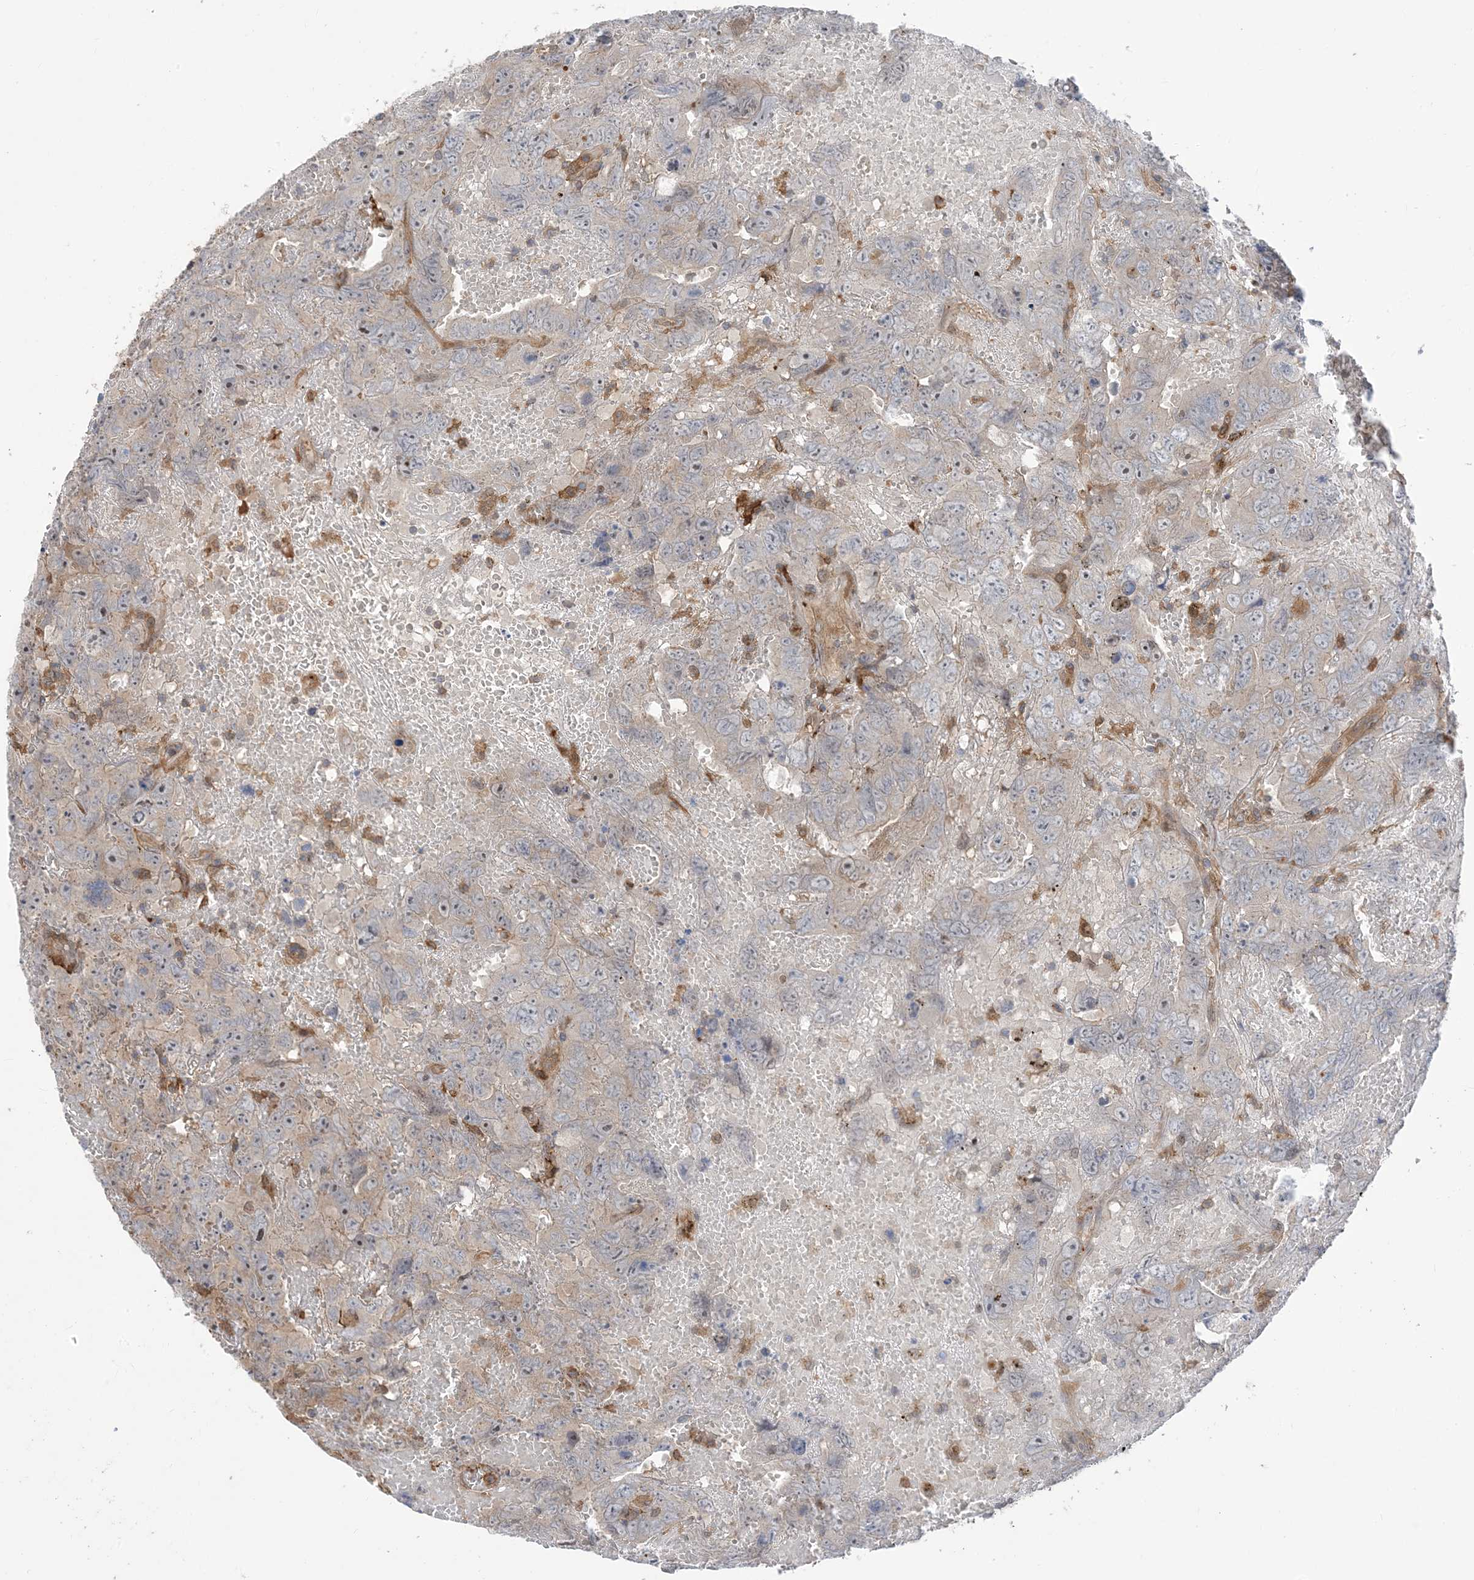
{"staining": {"intensity": "negative", "quantity": "none", "location": "none"}, "tissue": "testis cancer", "cell_type": "Tumor cells", "image_type": "cancer", "snomed": [{"axis": "morphology", "description": "Carcinoma, Embryonal, NOS"}, {"axis": "topography", "description": "Testis"}], "caption": "IHC micrograph of neoplastic tissue: human testis embryonal carcinoma stained with DAB (3,3'-diaminobenzidine) reveals no significant protein staining in tumor cells. Brightfield microscopy of immunohistochemistry (IHC) stained with DAB (3,3'-diaminobenzidine) (brown) and hematoxylin (blue), captured at high magnification.", "gene": "HS1BP3", "patient": {"sex": "male", "age": 45}}